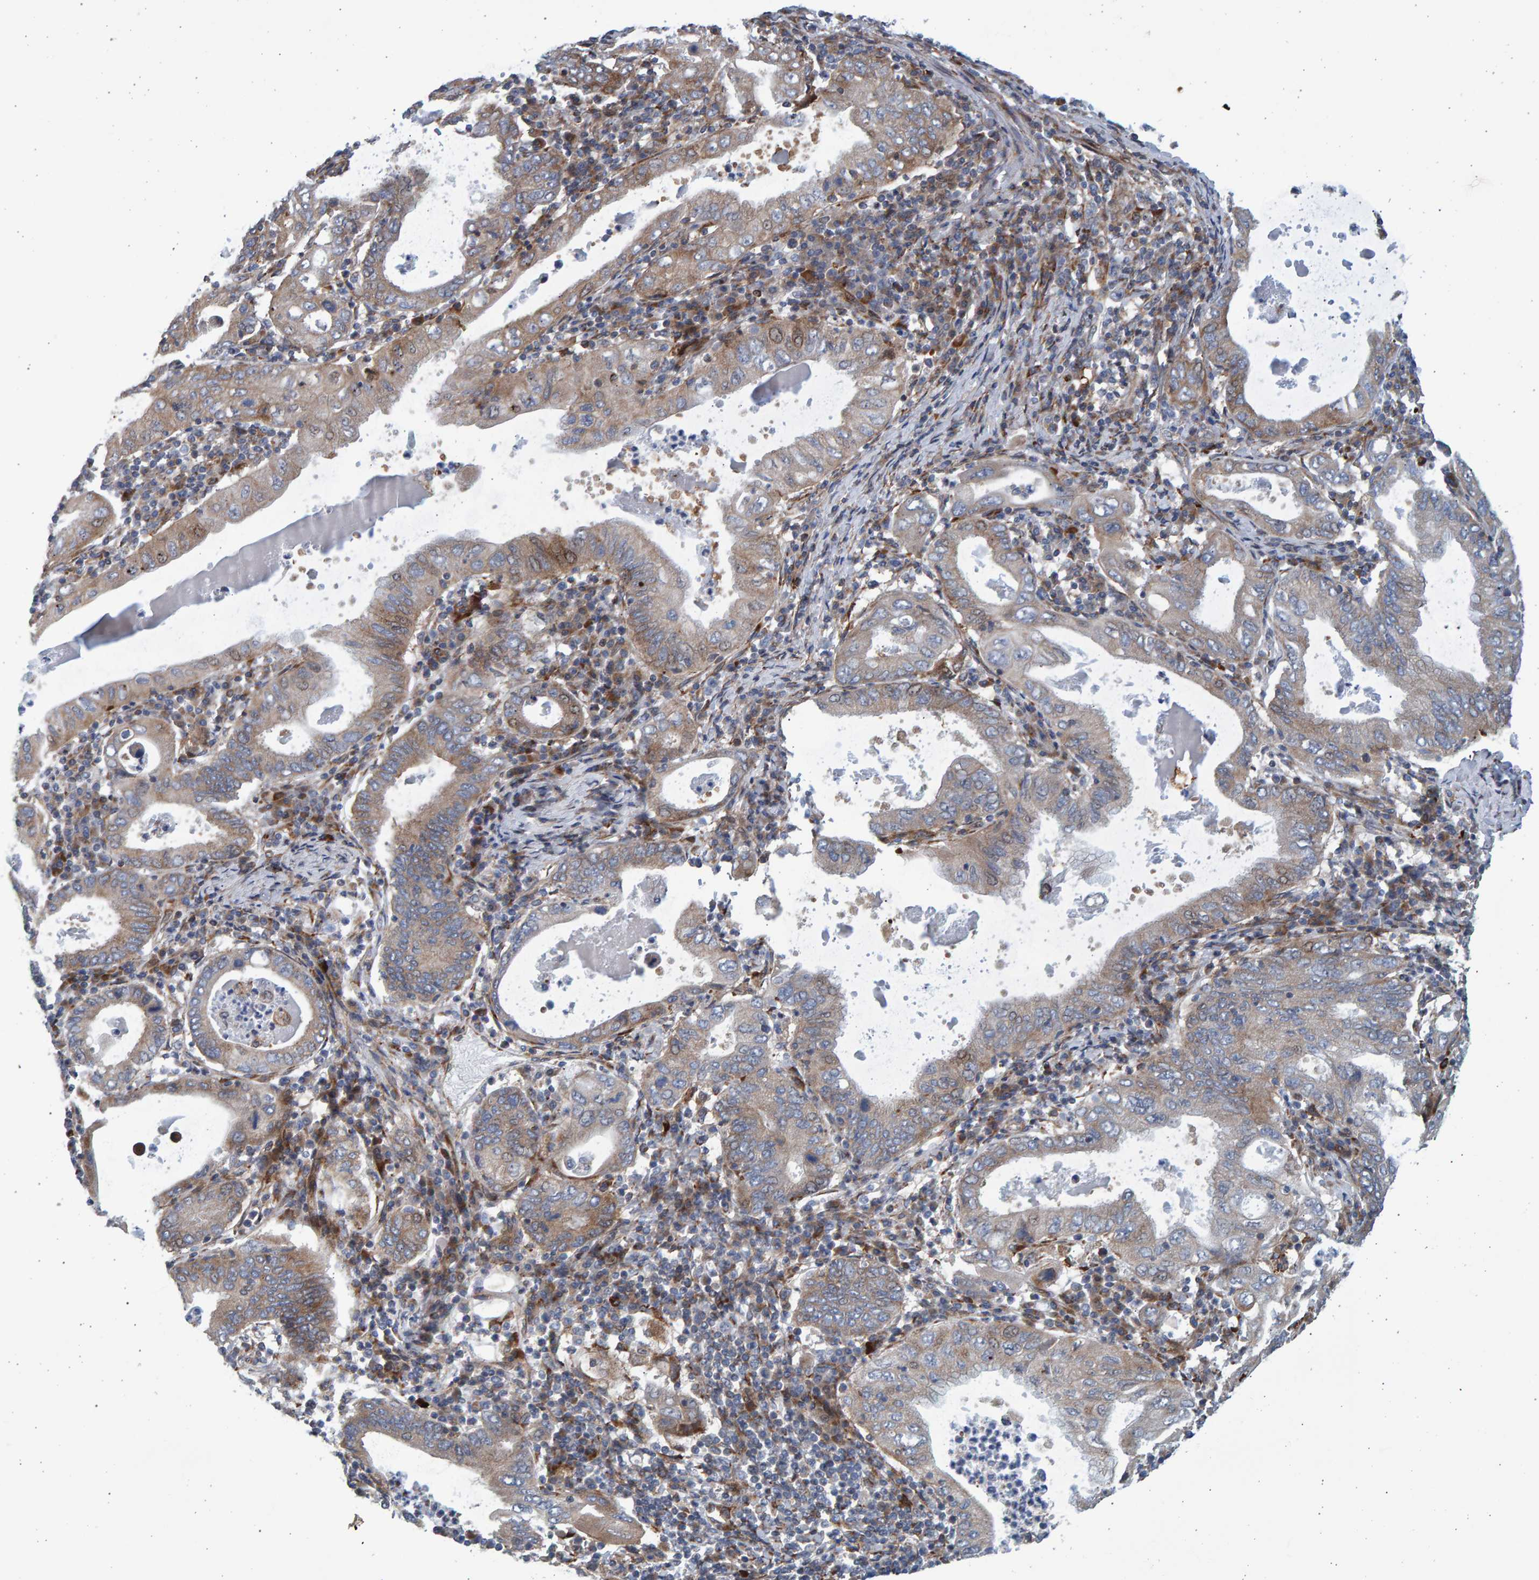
{"staining": {"intensity": "weak", "quantity": "<25%", "location": "cytoplasmic/membranous"}, "tissue": "stomach cancer", "cell_type": "Tumor cells", "image_type": "cancer", "snomed": [{"axis": "morphology", "description": "Normal tissue, NOS"}, {"axis": "morphology", "description": "Adenocarcinoma, NOS"}, {"axis": "topography", "description": "Esophagus"}, {"axis": "topography", "description": "Stomach, upper"}, {"axis": "topography", "description": "Peripheral nerve tissue"}], "caption": "Immunohistochemistry photomicrograph of neoplastic tissue: stomach cancer (adenocarcinoma) stained with DAB (3,3'-diaminobenzidine) reveals no significant protein staining in tumor cells.", "gene": "LRBA", "patient": {"sex": "male", "age": 62}}